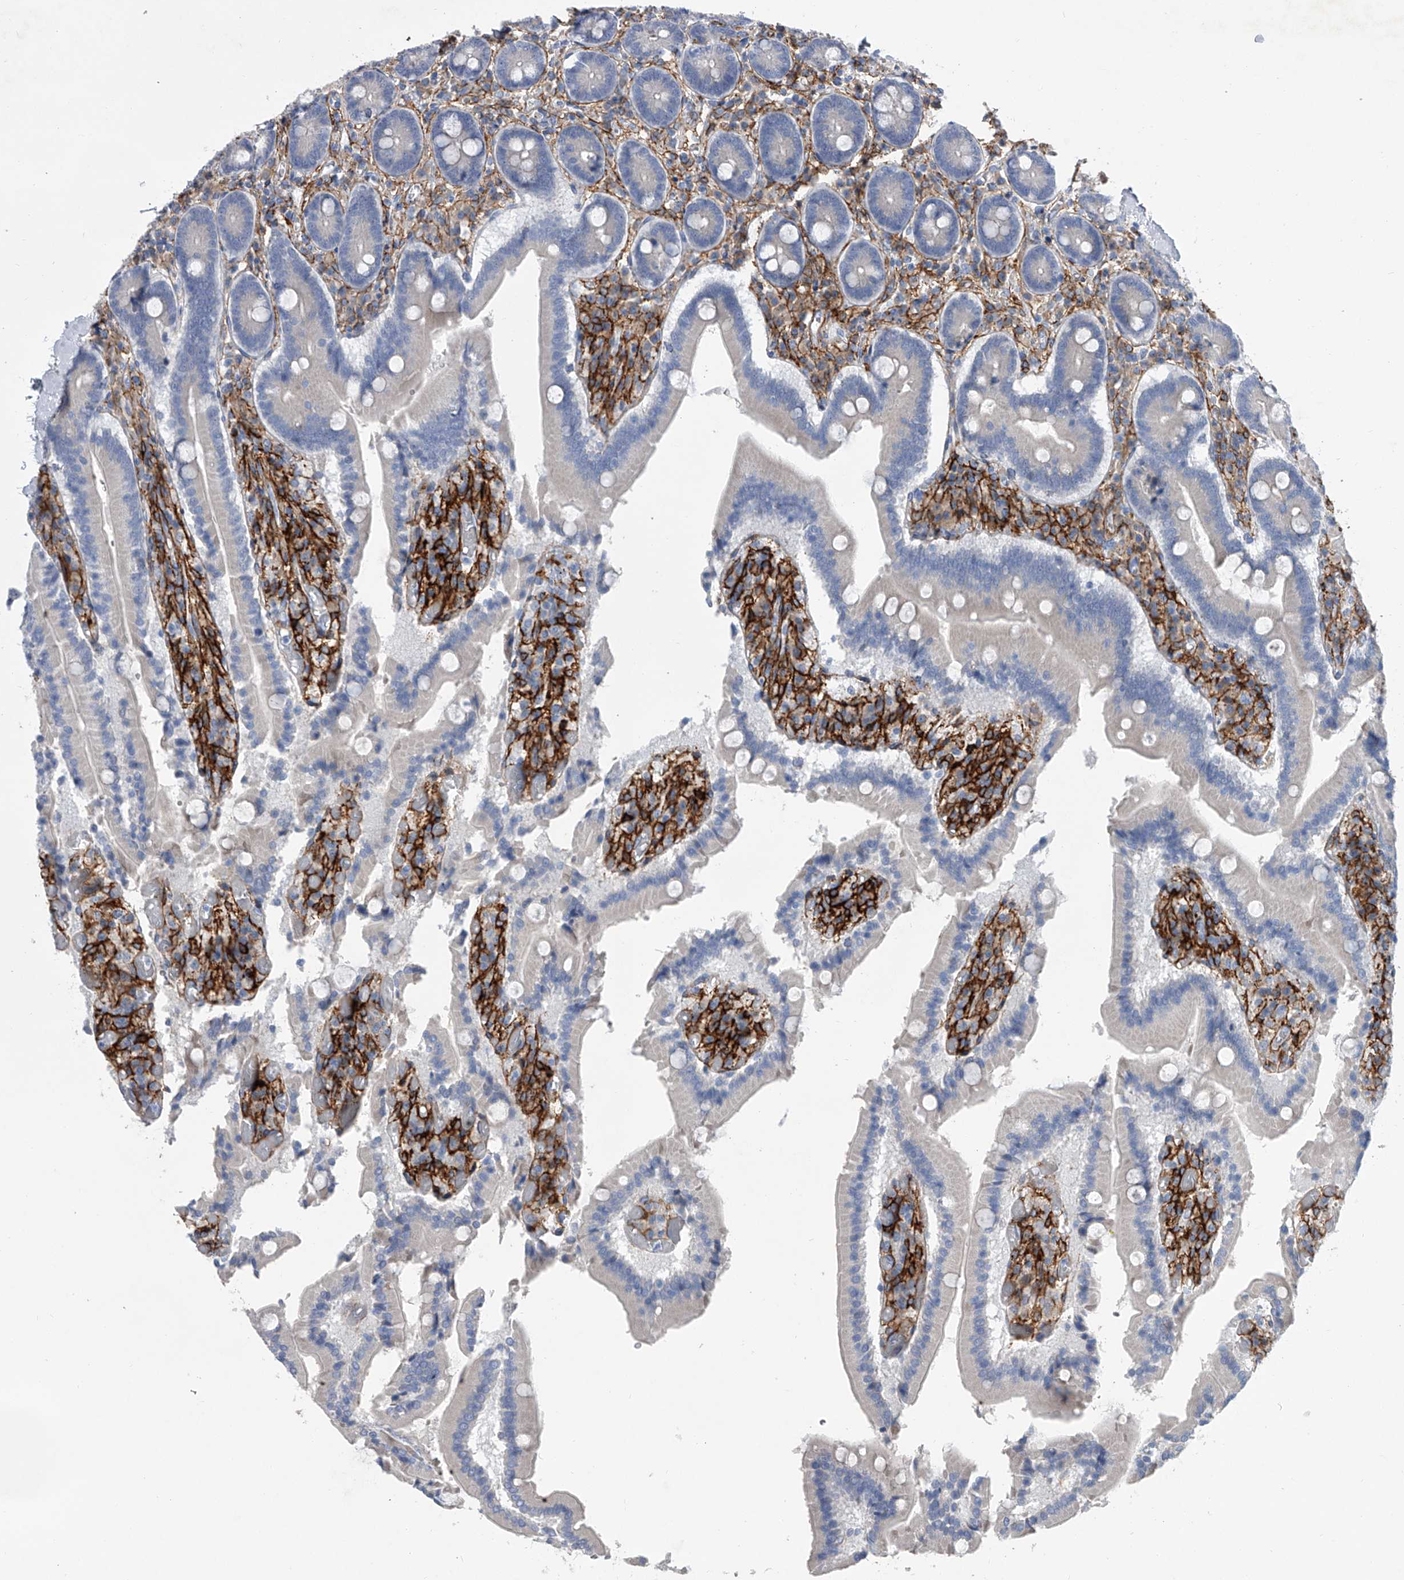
{"staining": {"intensity": "negative", "quantity": "none", "location": "none"}, "tissue": "duodenum", "cell_type": "Glandular cells", "image_type": "normal", "snomed": [{"axis": "morphology", "description": "Normal tissue, NOS"}, {"axis": "topography", "description": "Duodenum"}], "caption": "Immunohistochemistry of normal duodenum shows no expression in glandular cells. (Stains: DAB (3,3'-diaminobenzidine) immunohistochemistry (IHC) with hematoxylin counter stain, Microscopy: brightfield microscopy at high magnification).", "gene": "ALG14", "patient": {"sex": "female", "age": 62}}